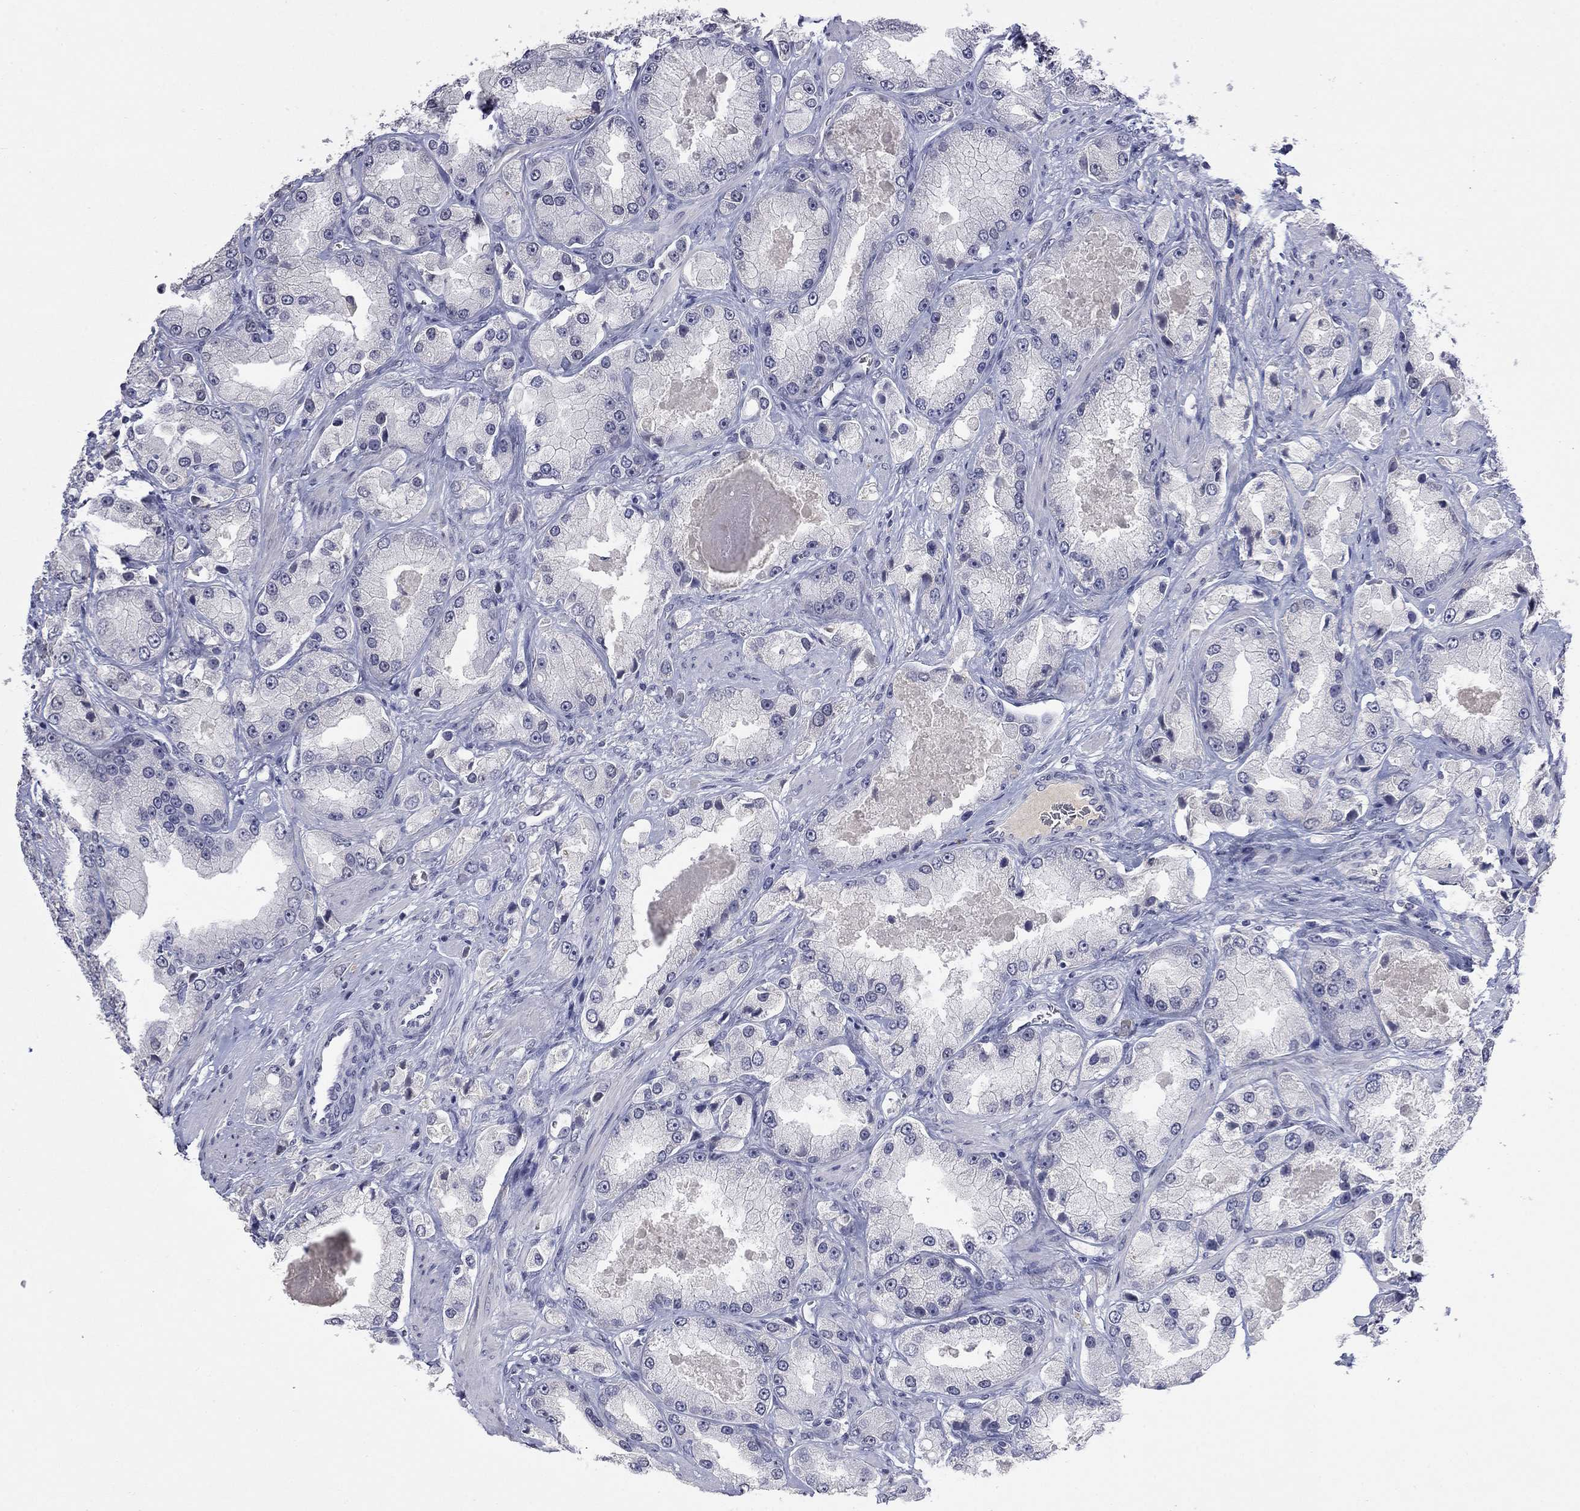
{"staining": {"intensity": "negative", "quantity": "none", "location": "none"}, "tissue": "prostate cancer", "cell_type": "Tumor cells", "image_type": "cancer", "snomed": [{"axis": "morphology", "description": "Adenocarcinoma, NOS"}, {"axis": "topography", "description": "Prostate and seminal vesicle, NOS"}, {"axis": "topography", "description": "Prostate"}], "caption": "Tumor cells are negative for protein expression in human prostate cancer (adenocarcinoma).", "gene": "SLC51A", "patient": {"sex": "male", "age": 64}}